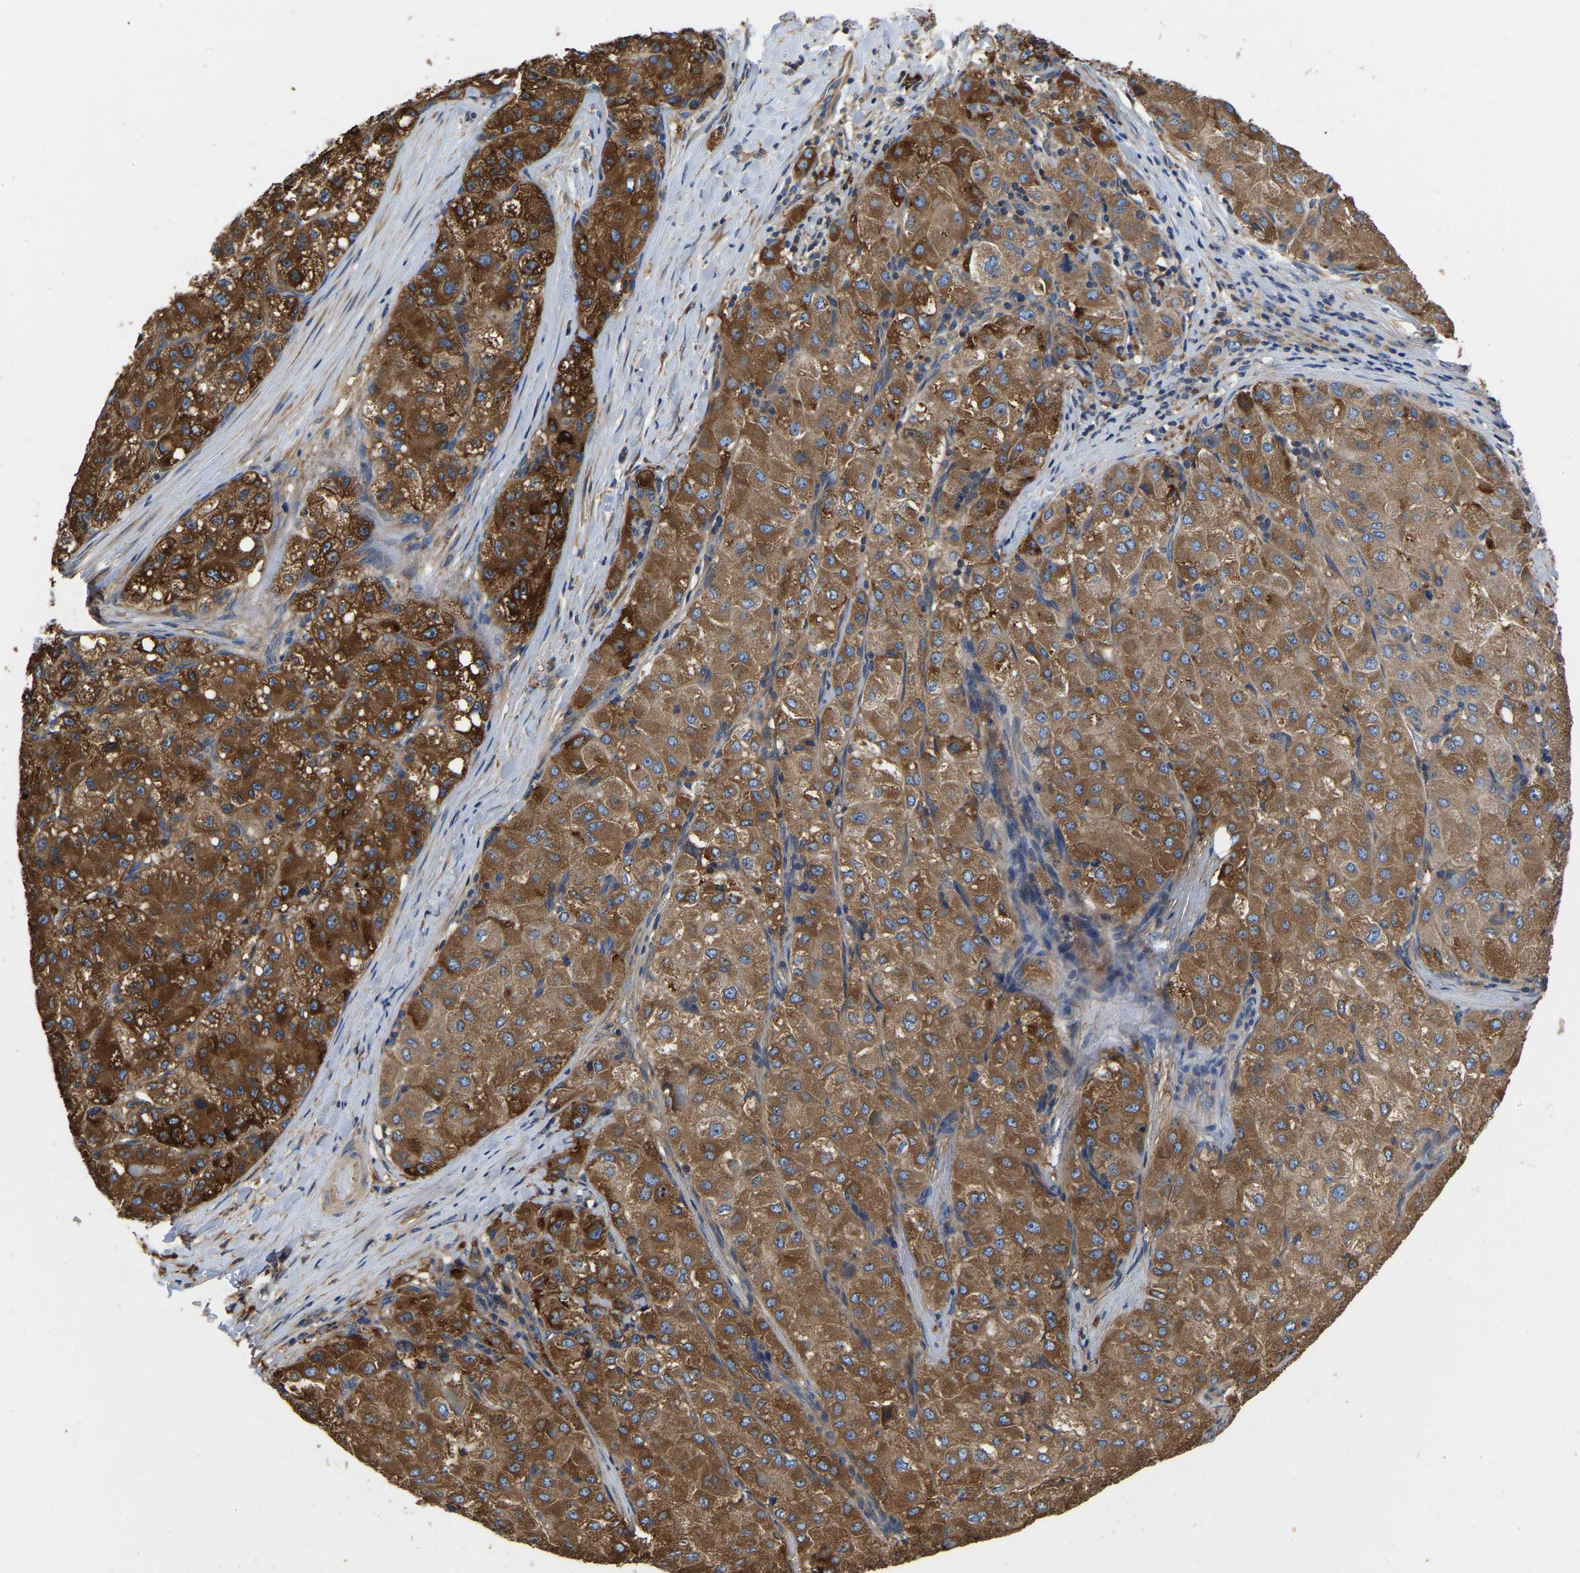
{"staining": {"intensity": "strong", "quantity": ">75%", "location": "cytoplasmic/membranous"}, "tissue": "liver cancer", "cell_type": "Tumor cells", "image_type": "cancer", "snomed": [{"axis": "morphology", "description": "Carcinoma, Hepatocellular, NOS"}, {"axis": "topography", "description": "Liver"}], "caption": "Immunohistochemical staining of human liver hepatocellular carcinoma demonstrates high levels of strong cytoplasmic/membranous protein staining in approximately >75% of tumor cells.", "gene": "GARS1", "patient": {"sex": "male", "age": 80}}